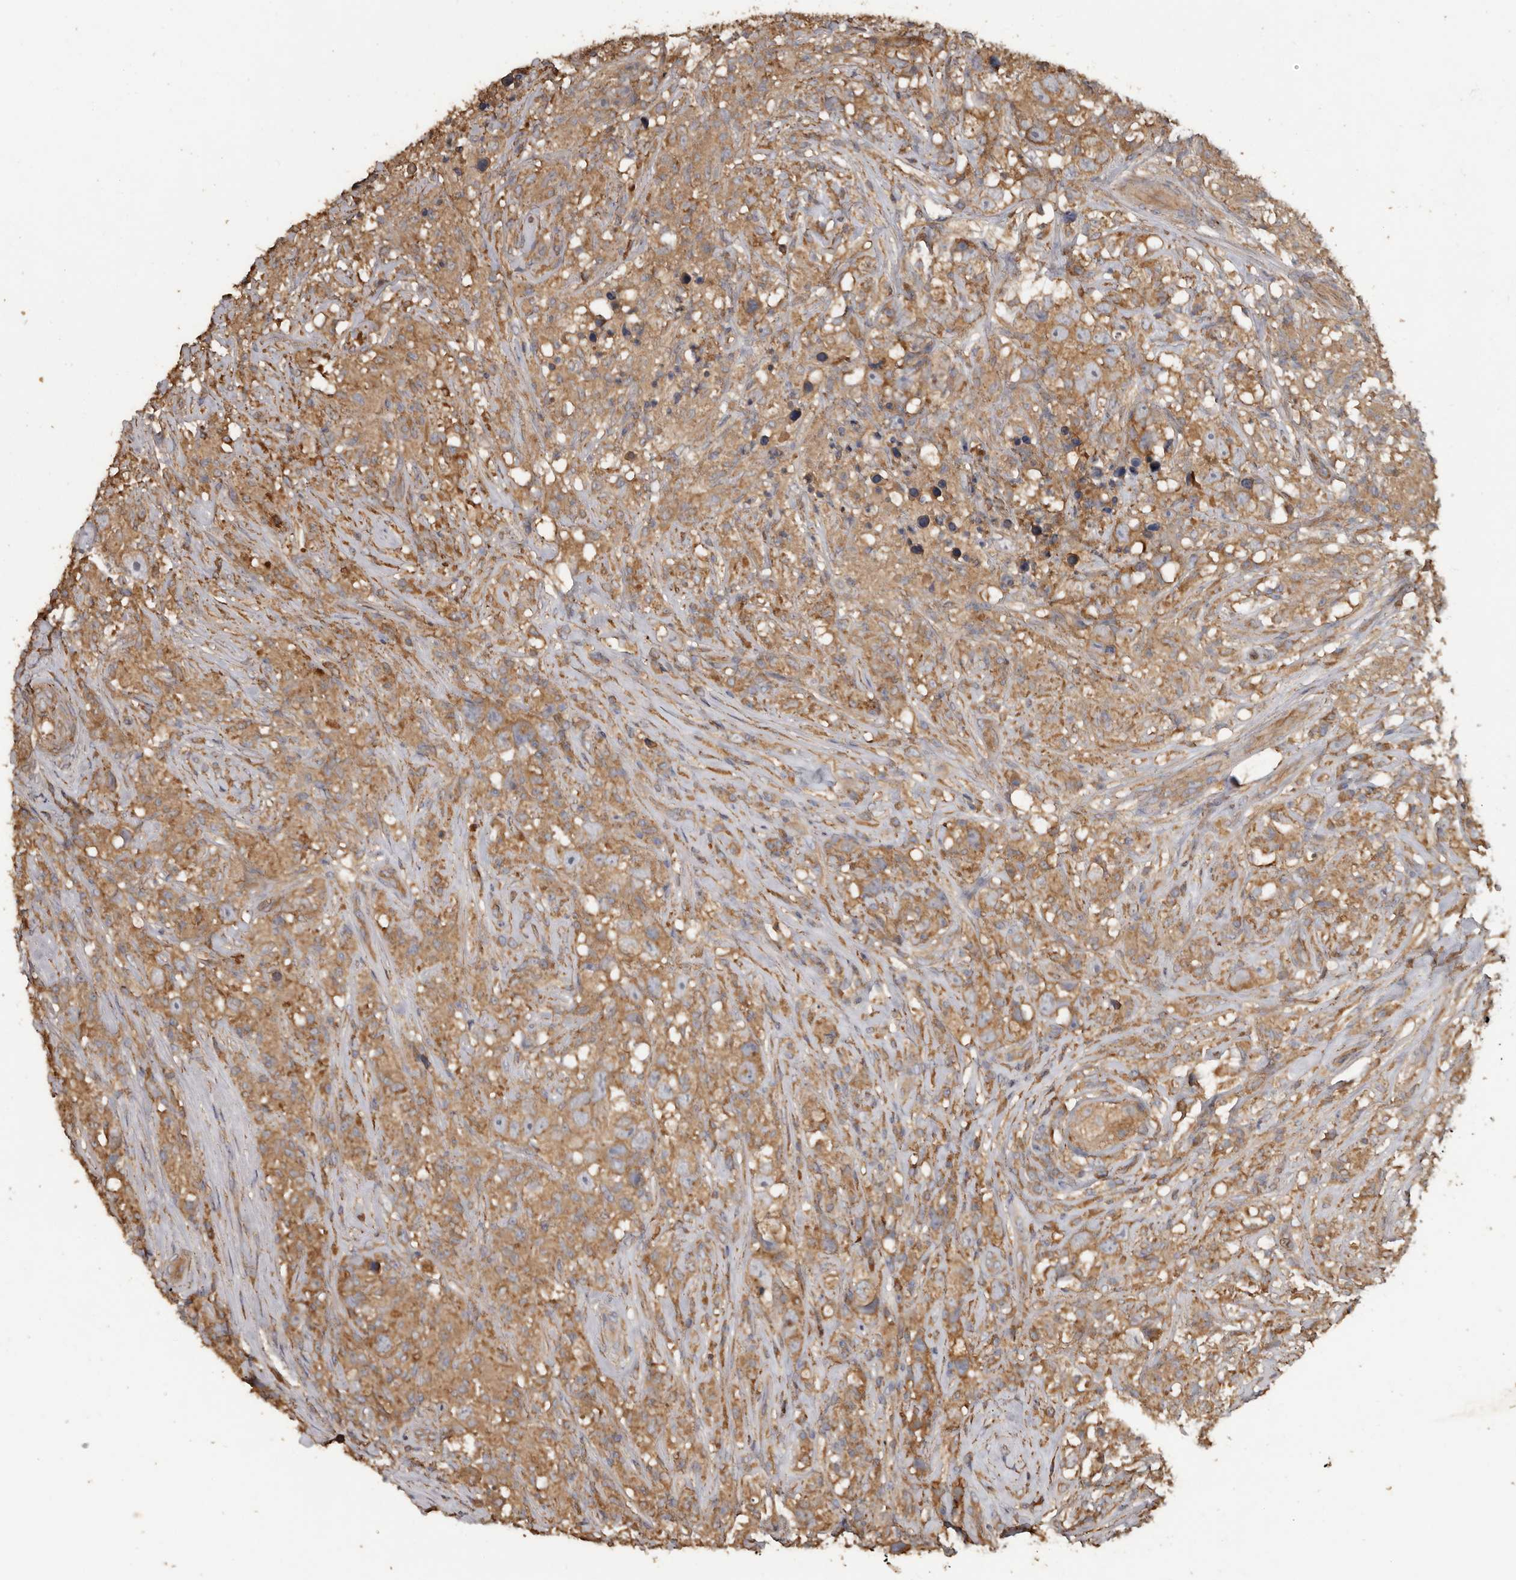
{"staining": {"intensity": "moderate", "quantity": ">75%", "location": "cytoplasmic/membranous"}, "tissue": "testis cancer", "cell_type": "Tumor cells", "image_type": "cancer", "snomed": [{"axis": "morphology", "description": "Seminoma, NOS"}, {"axis": "topography", "description": "Testis"}], "caption": "The photomicrograph exhibits staining of testis cancer (seminoma), revealing moderate cytoplasmic/membranous protein expression (brown color) within tumor cells. (DAB (3,3'-diaminobenzidine) IHC, brown staining for protein, blue staining for nuclei).", "gene": "FLCN", "patient": {"sex": "male", "age": 49}}